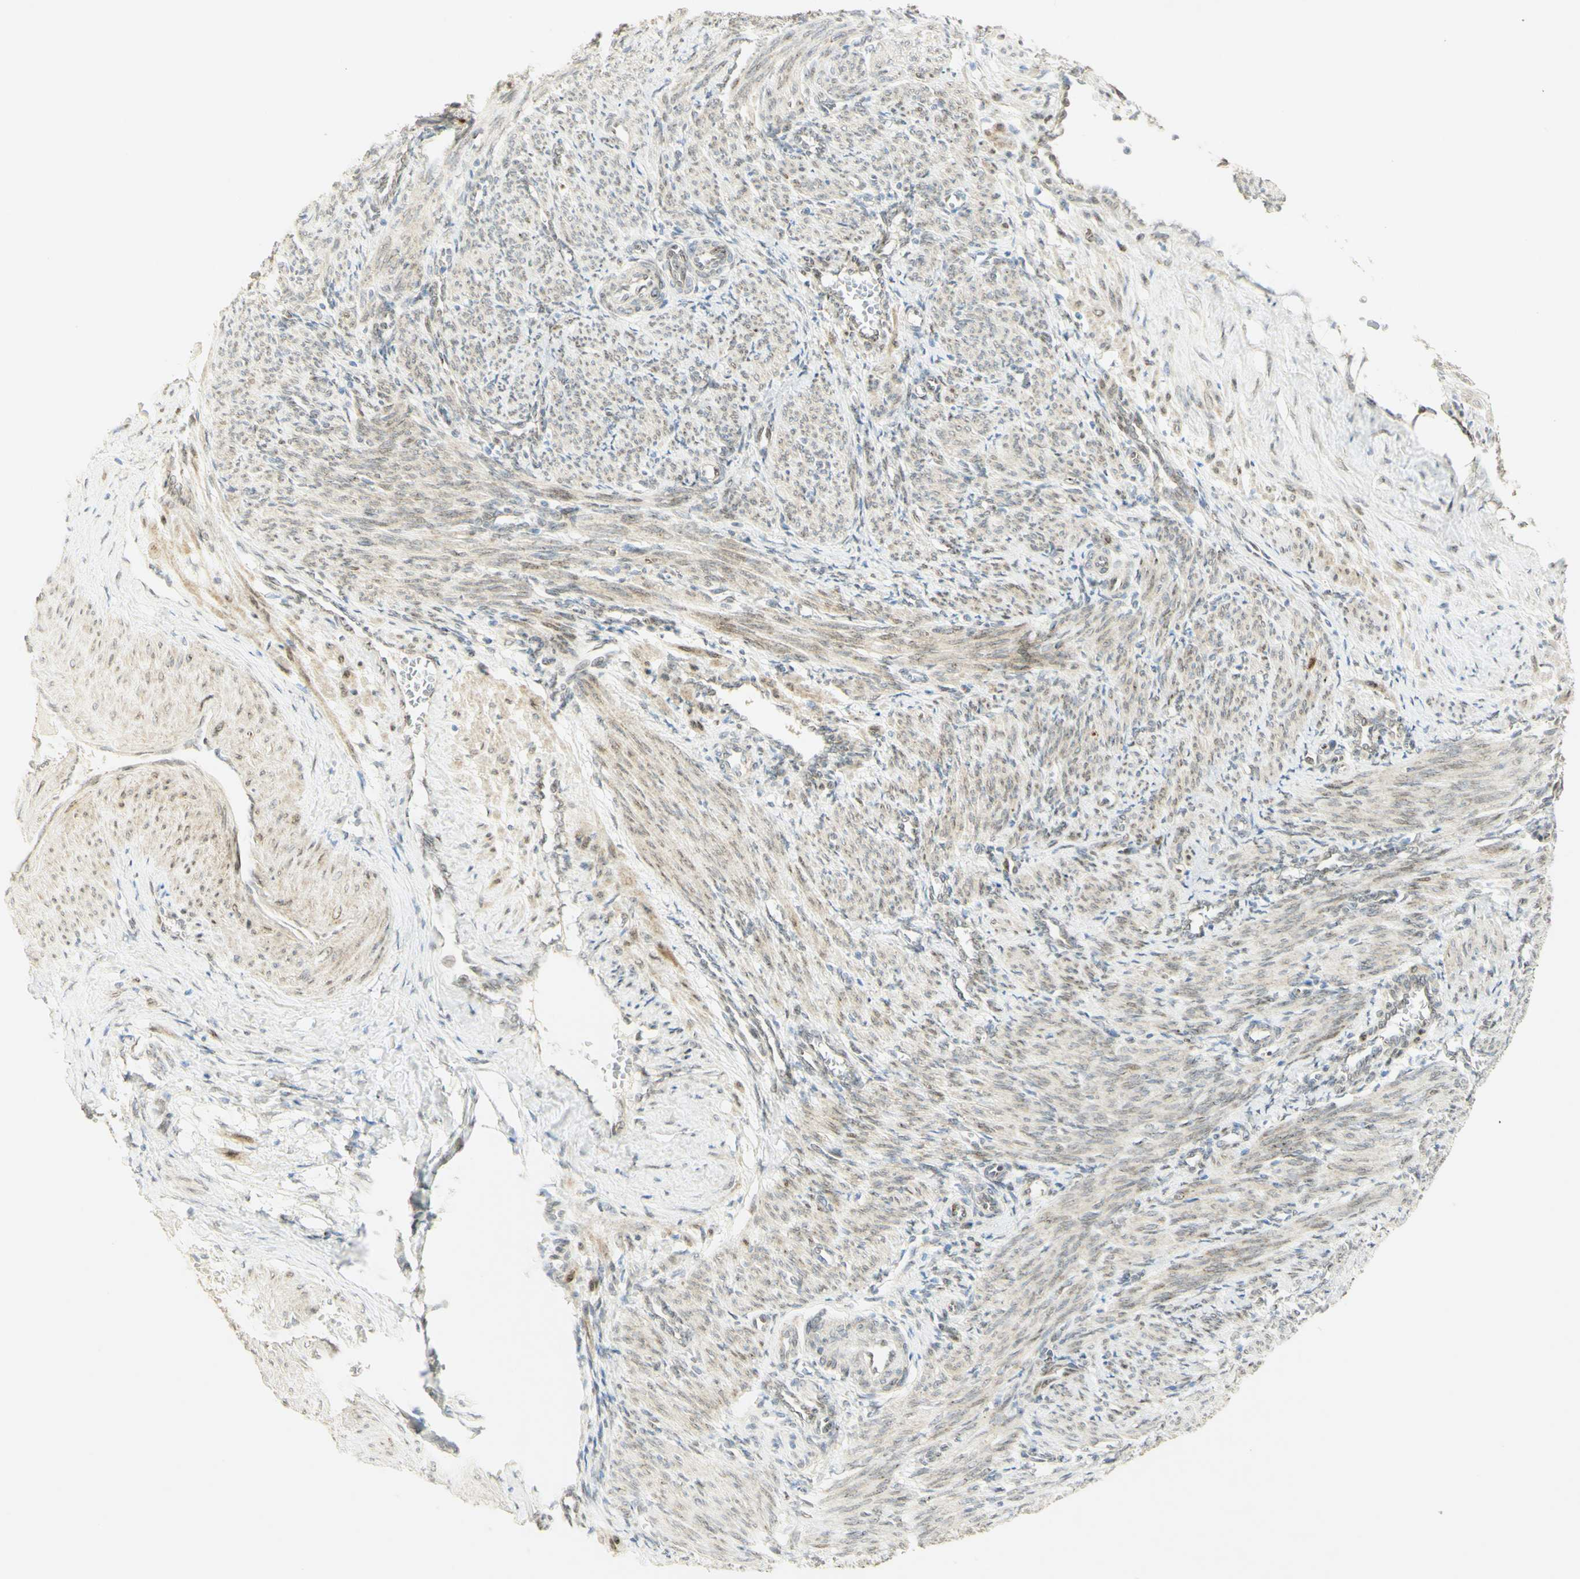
{"staining": {"intensity": "weak", "quantity": "25%-75%", "location": "cytoplasmic/membranous,nuclear"}, "tissue": "smooth muscle", "cell_type": "Smooth muscle cells", "image_type": "normal", "snomed": [{"axis": "morphology", "description": "Normal tissue, NOS"}, {"axis": "topography", "description": "Endometrium"}], "caption": "Smooth muscle stained with immunohistochemistry (IHC) exhibits weak cytoplasmic/membranous,nuclear expression in about 25%-75% of smooth muscle cells. (brown staining indicates protein expression, while blue staining denotes nuclei).", "gene": "E2F1", "patient": {"sex": "female", "age": 33}}